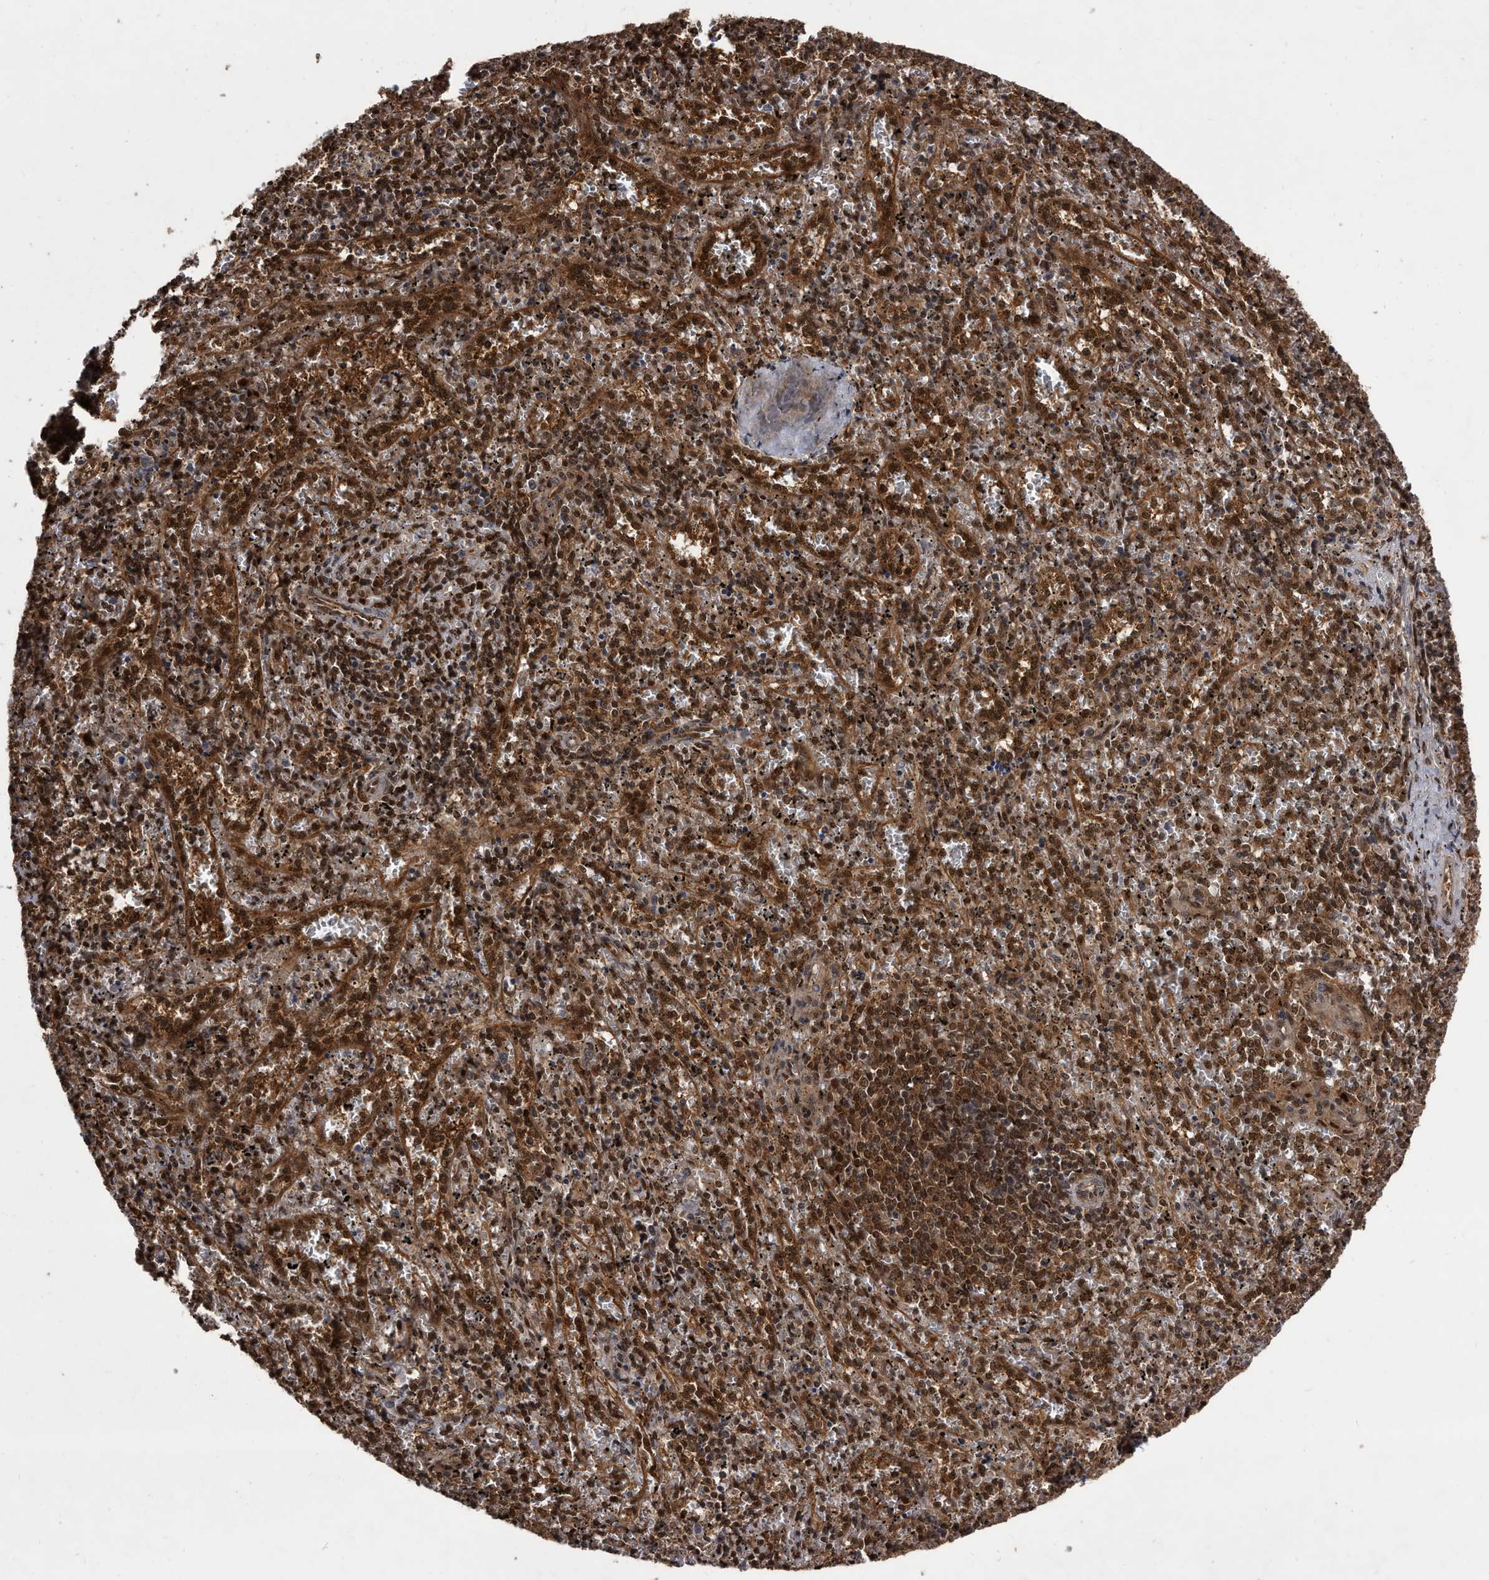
{"staining": {"intensity": "strong", "quantity": "25%-75%", "location": "nuclear"}, "tissue": "spleen", "cell_type": "Cells in red pulp", "image_type": "normal", "snomed": [{"axis": "morphology", "description": "Normal tissue, NOS"}, {"axis": "topography", "description": "Spleen"}], "caption": "Protein analysis of benign spleen displays strong nuclear expression in approximately 25%-75% of cells in red pulp.", "gene": "RAD23B", "patient": {"sex": "male", "age": 11}}